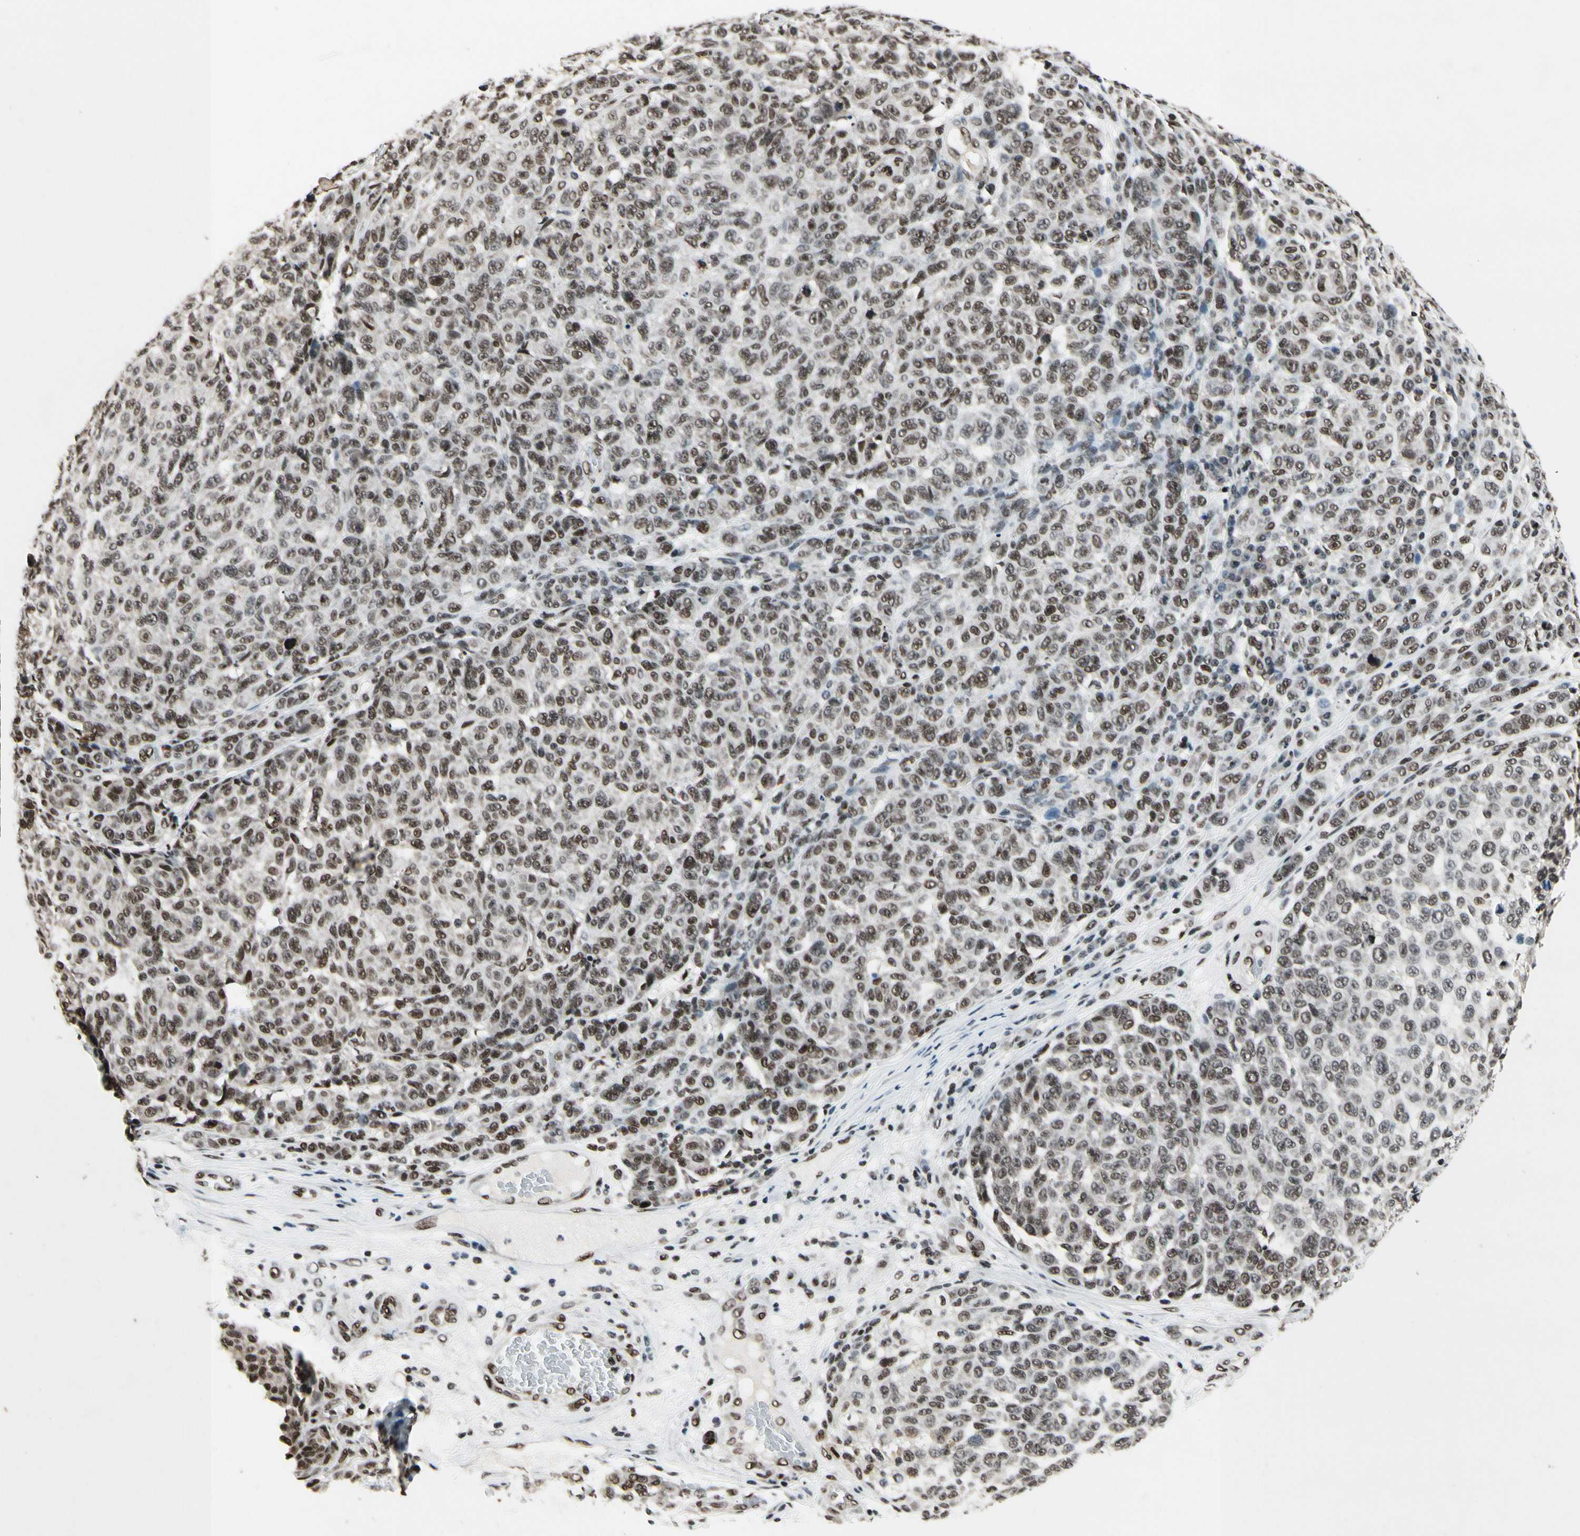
{"staining": {"intensity": "moderate", "quantity": ">75%", "location": "nuclear"}, "tissue": "melanoma", "cell_type": "Tumor cells", "image_type": "cancer", "snomed": [{"axis": "morphology", "description": "Malignant melanoma, NOS"}, {"axis": "topography", "description": "Skin"}], "caption": "This is a histology image of immunohistochemistry (IHC) staining of melanoma, which shows moderate staining in the nuclear of tumor cells.", "gene": "RECQL", "patient": {"sex": "male", "age": 59}}